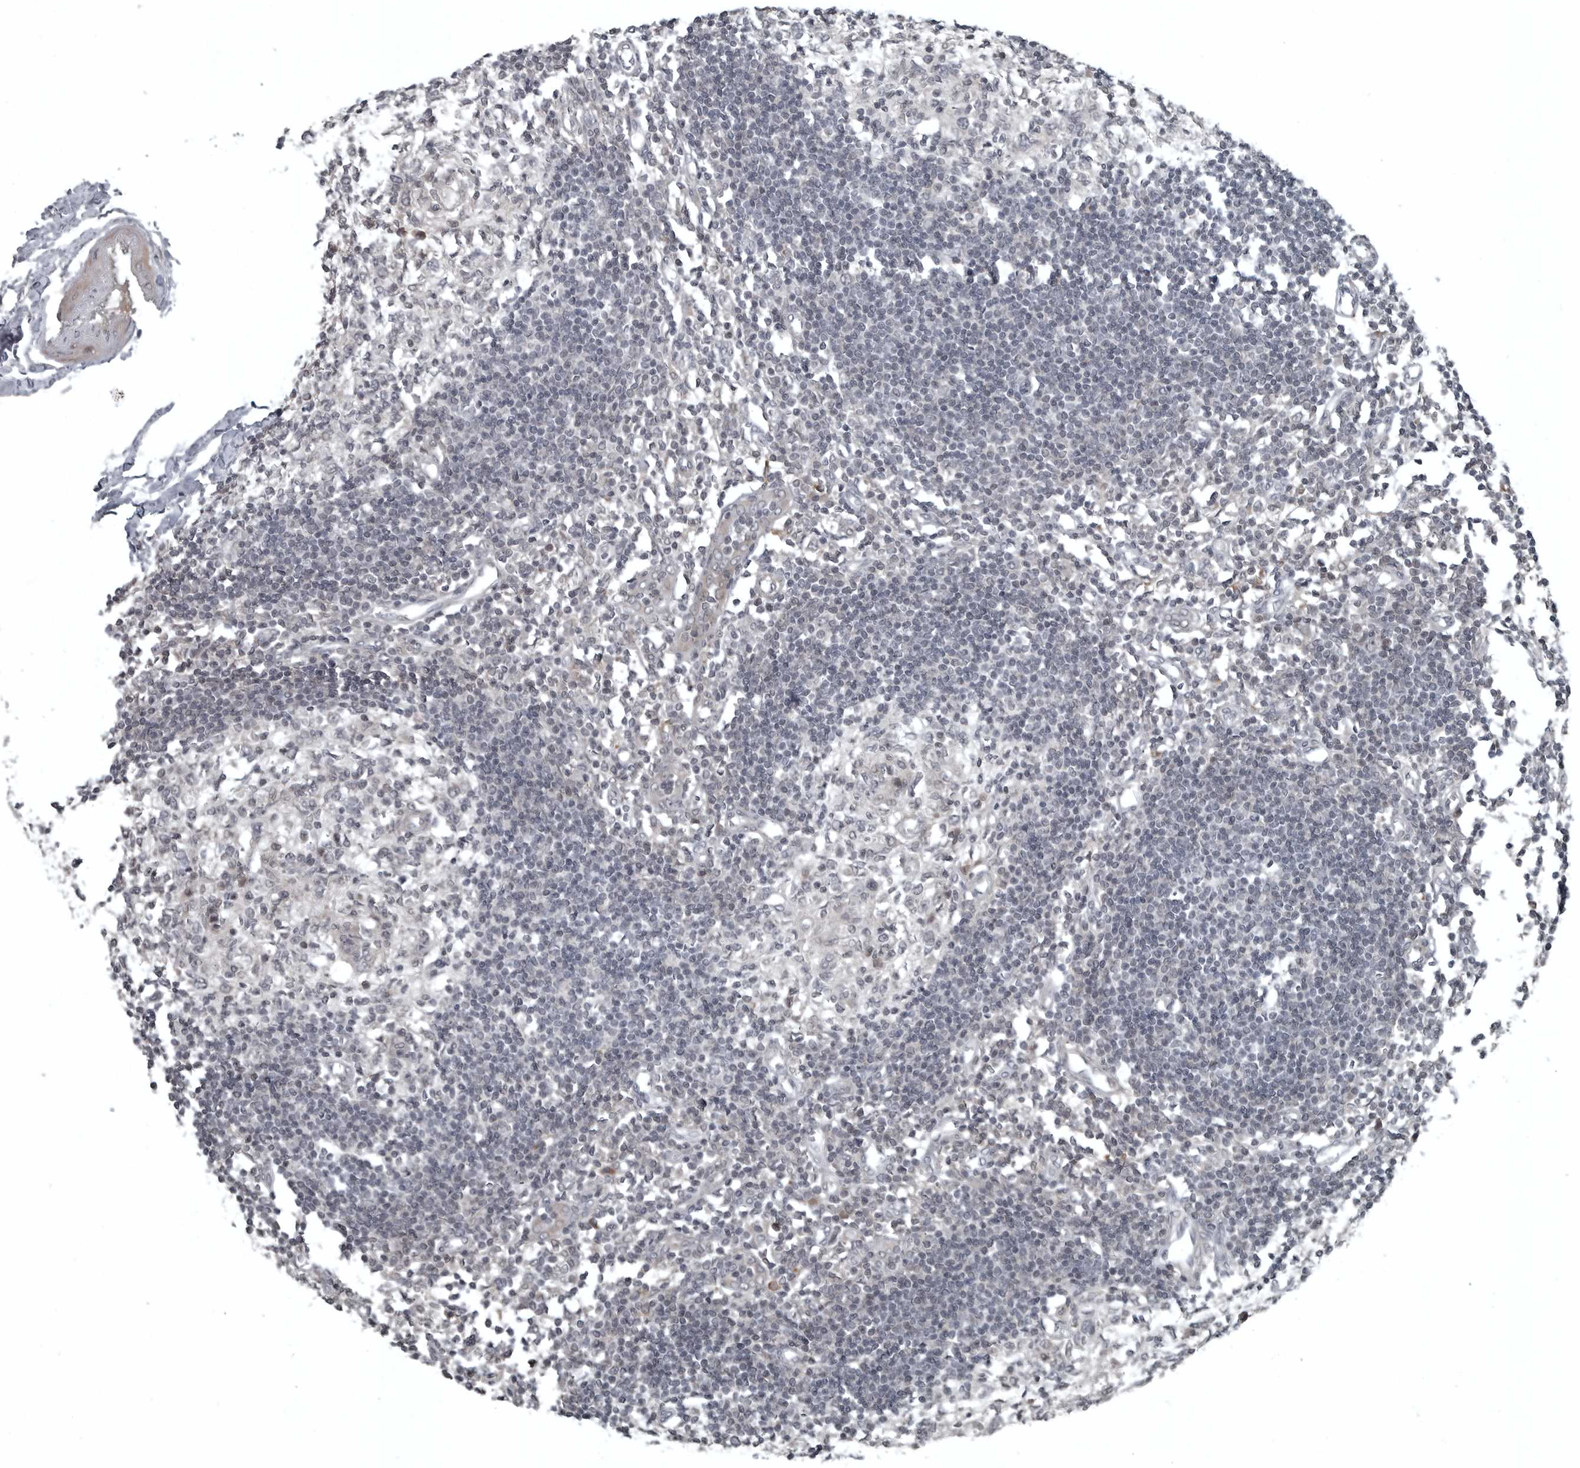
{"staining": {"intensity": "negative", "quantity": "none", "location": "none"}, "tissue": "lymph node", "cell_type": "Germinal center cells", "image_type": "normal", "snomed": [{"axis": "morphology", "description": "Normal tissue, NOS"}, {"axis": "morphology", "description": "Malignant melanoma, Metastatic site"}, {"axis": "topography", "description": "Lymph node"}], "caption": "High power microscopy micrograph of an immunohistochemistry photomicrograph of benign lymph node, revealing no significant staining in germinal center cells.", "gene": "GAK", "patient": {"sex": "male", "age": 41}}